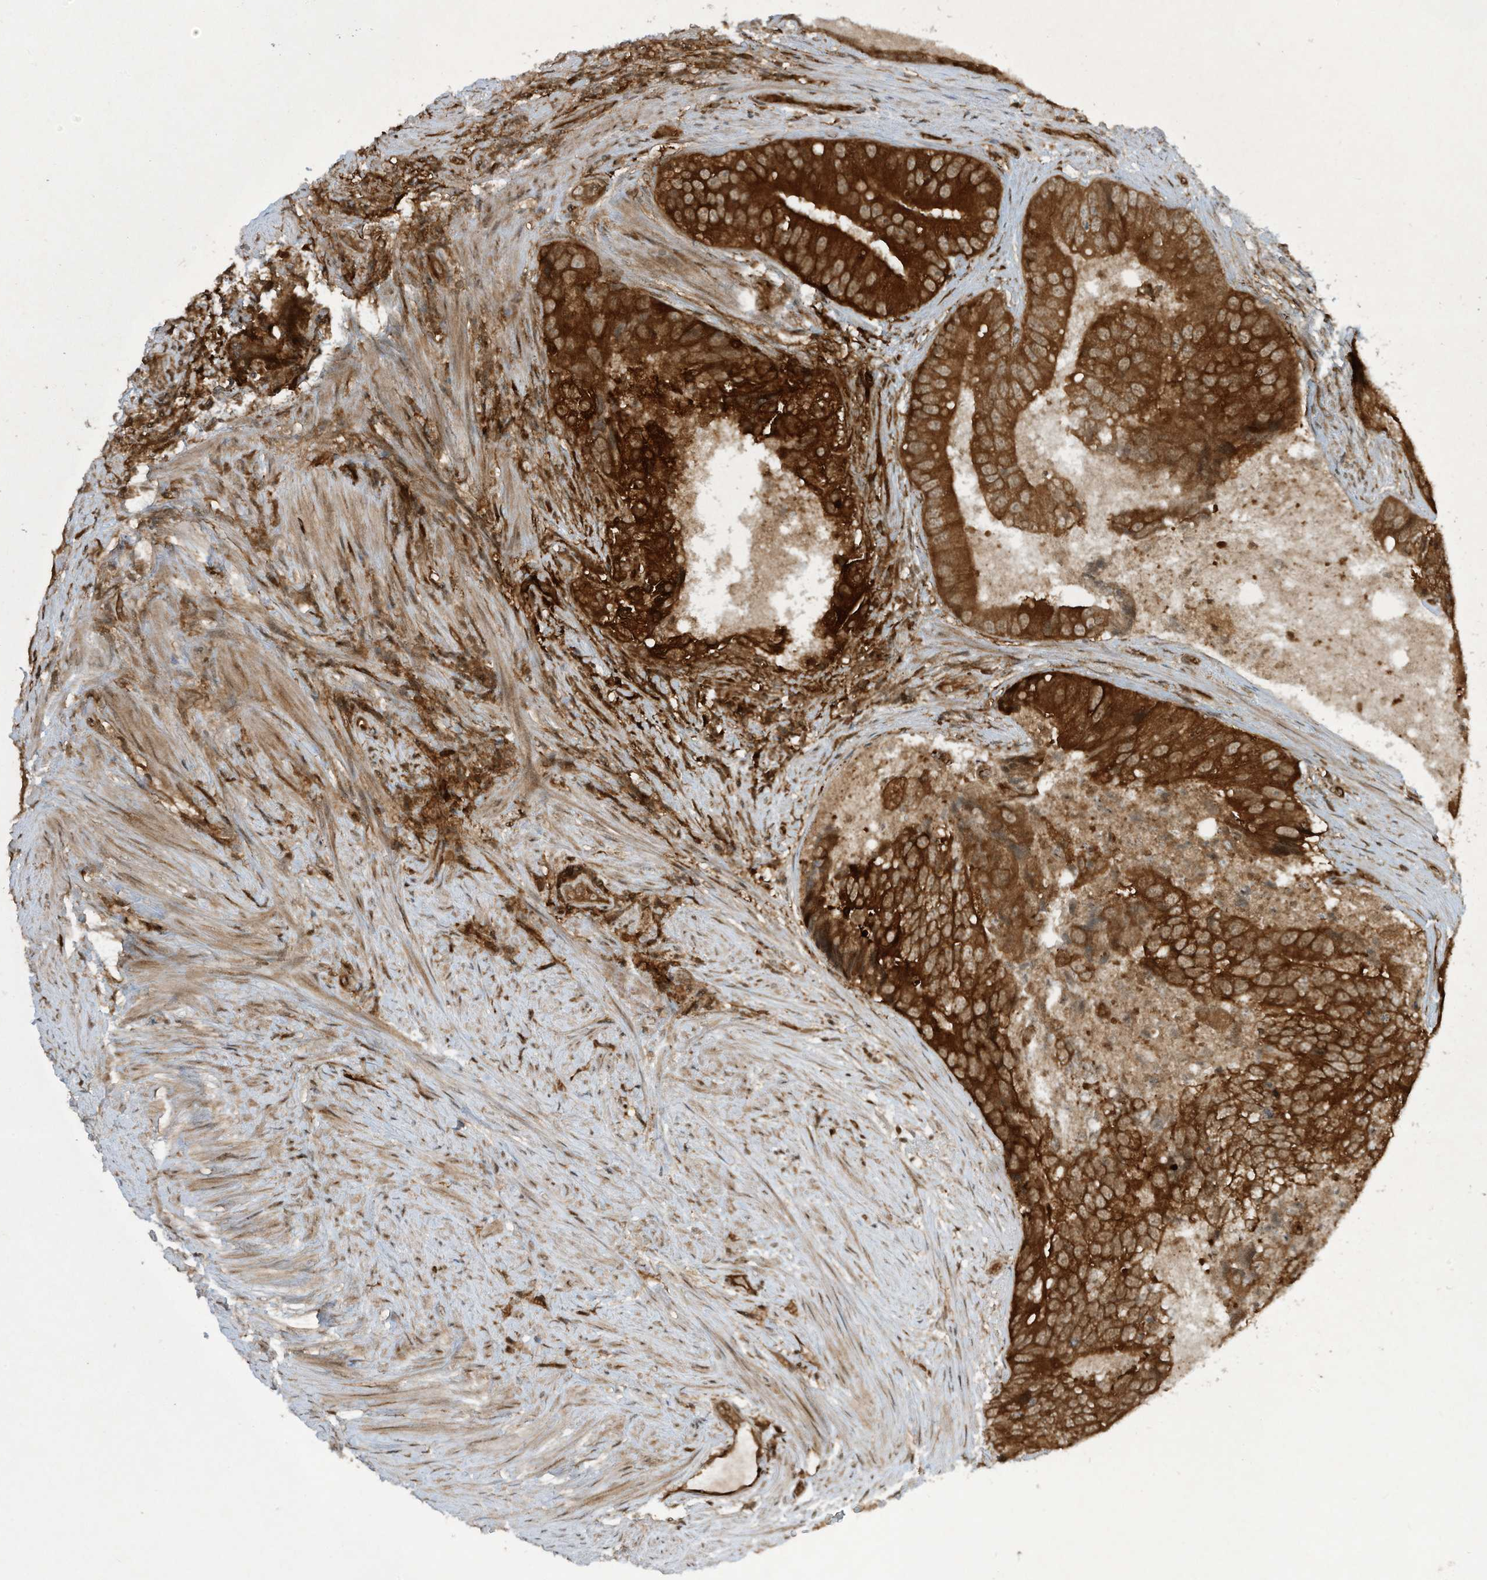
{"staining": {"intensity": "strong", "quantity": ">75%", "location": "cytoplasmic/membranous"}, "tissue": "prostate cancer", "cell_type": "Tumor cells", "image_type": "cancer", "snomed": [{"axis": "morphology", "description": "Adenocarcinoma, High grade"}, {"axis": "topography", "description": "Prostate"}], "caption": "Prostate cancer (adenocarcinoma (high-grade)) stained for a protein (brown) exhibits strong cytoplasmic/membranous positive staining in approximately >75% of tumor cells.", "gene": "CERT1", "patient": {"sex": "male", "age": 70}}